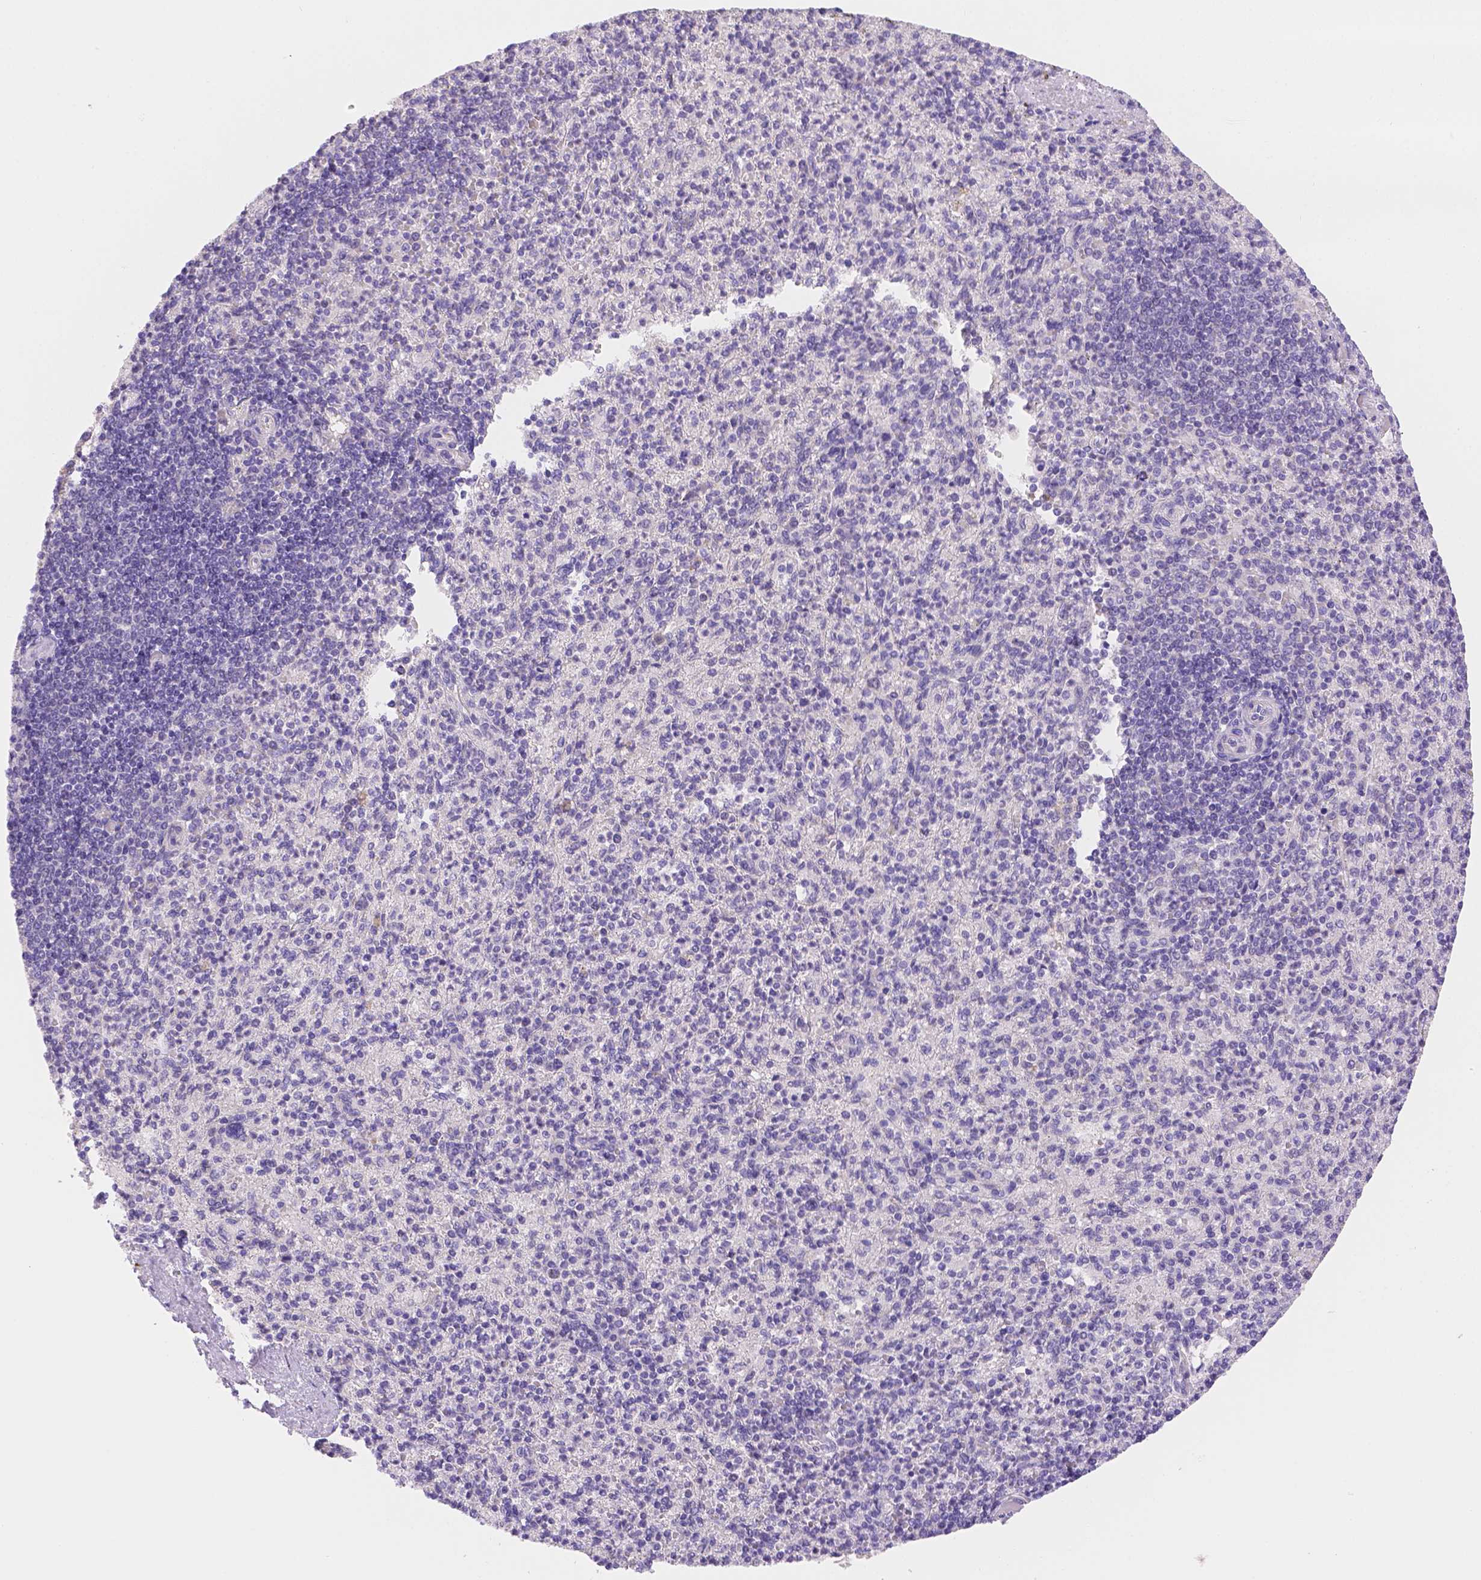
{"staining": {"intensity": "negative", "quantity": "none", "location": "none"}, "tissue": "spleen", "cell_type": "Cells in red pulp", "image_type": "normal", "snomed": [{"axis": "morphology", "description": "Normal tissue, NOS"}, {"axis": "topography", "description": "Spleen"}], "caption": "Immunohistochemical staining of normal spleen exhibits no significant expression in cells in red pulp.", "gene": "NXPE2", "patient": {"sex": "female", "age": 74}}